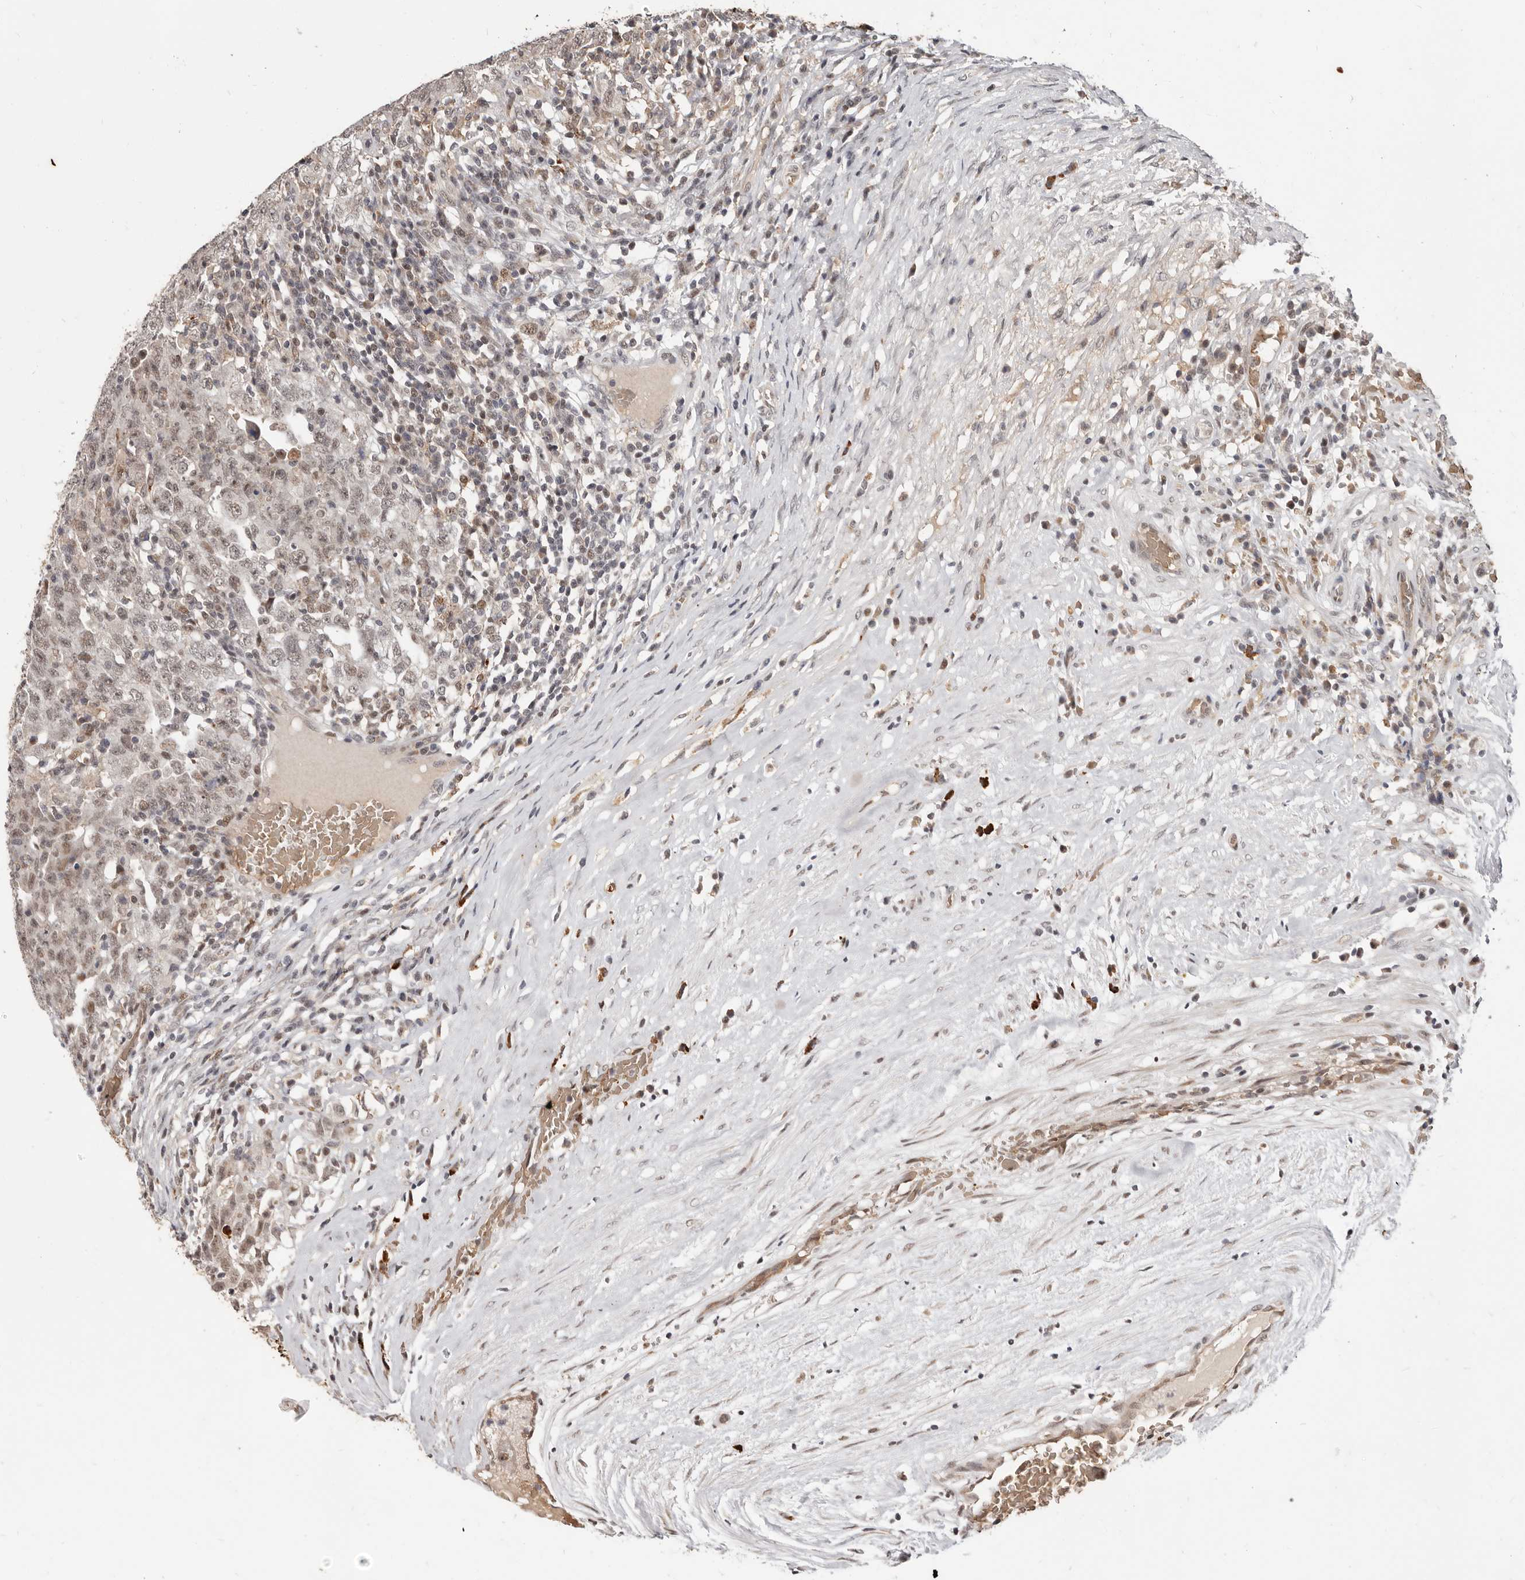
{"staining": {"intensity": "weak", "quantity": ">75%", "location": "nuclear"}, "tissue": "testis cancer", "cell_type": "Tumor cells", "image_type": "cancer", "snomed": [{"axis": "morphology", "description": "Carcinoma, Embryonal, NOS"}, {"axis": "topography", "description": "Testis"}], "caption": "IHC staining of embryonal carcinoma (testis), which exhibits low levels of weak nuclear expression in approximately >75% of tumor cells indicating weak nuclear protein staining. The staining was performed using DAB (brown) for protein detection and nuclei were counterstained in hematoxylin (blue).", "gene": "NCOA3", "patient": {"sex": "male", "age": 26}}